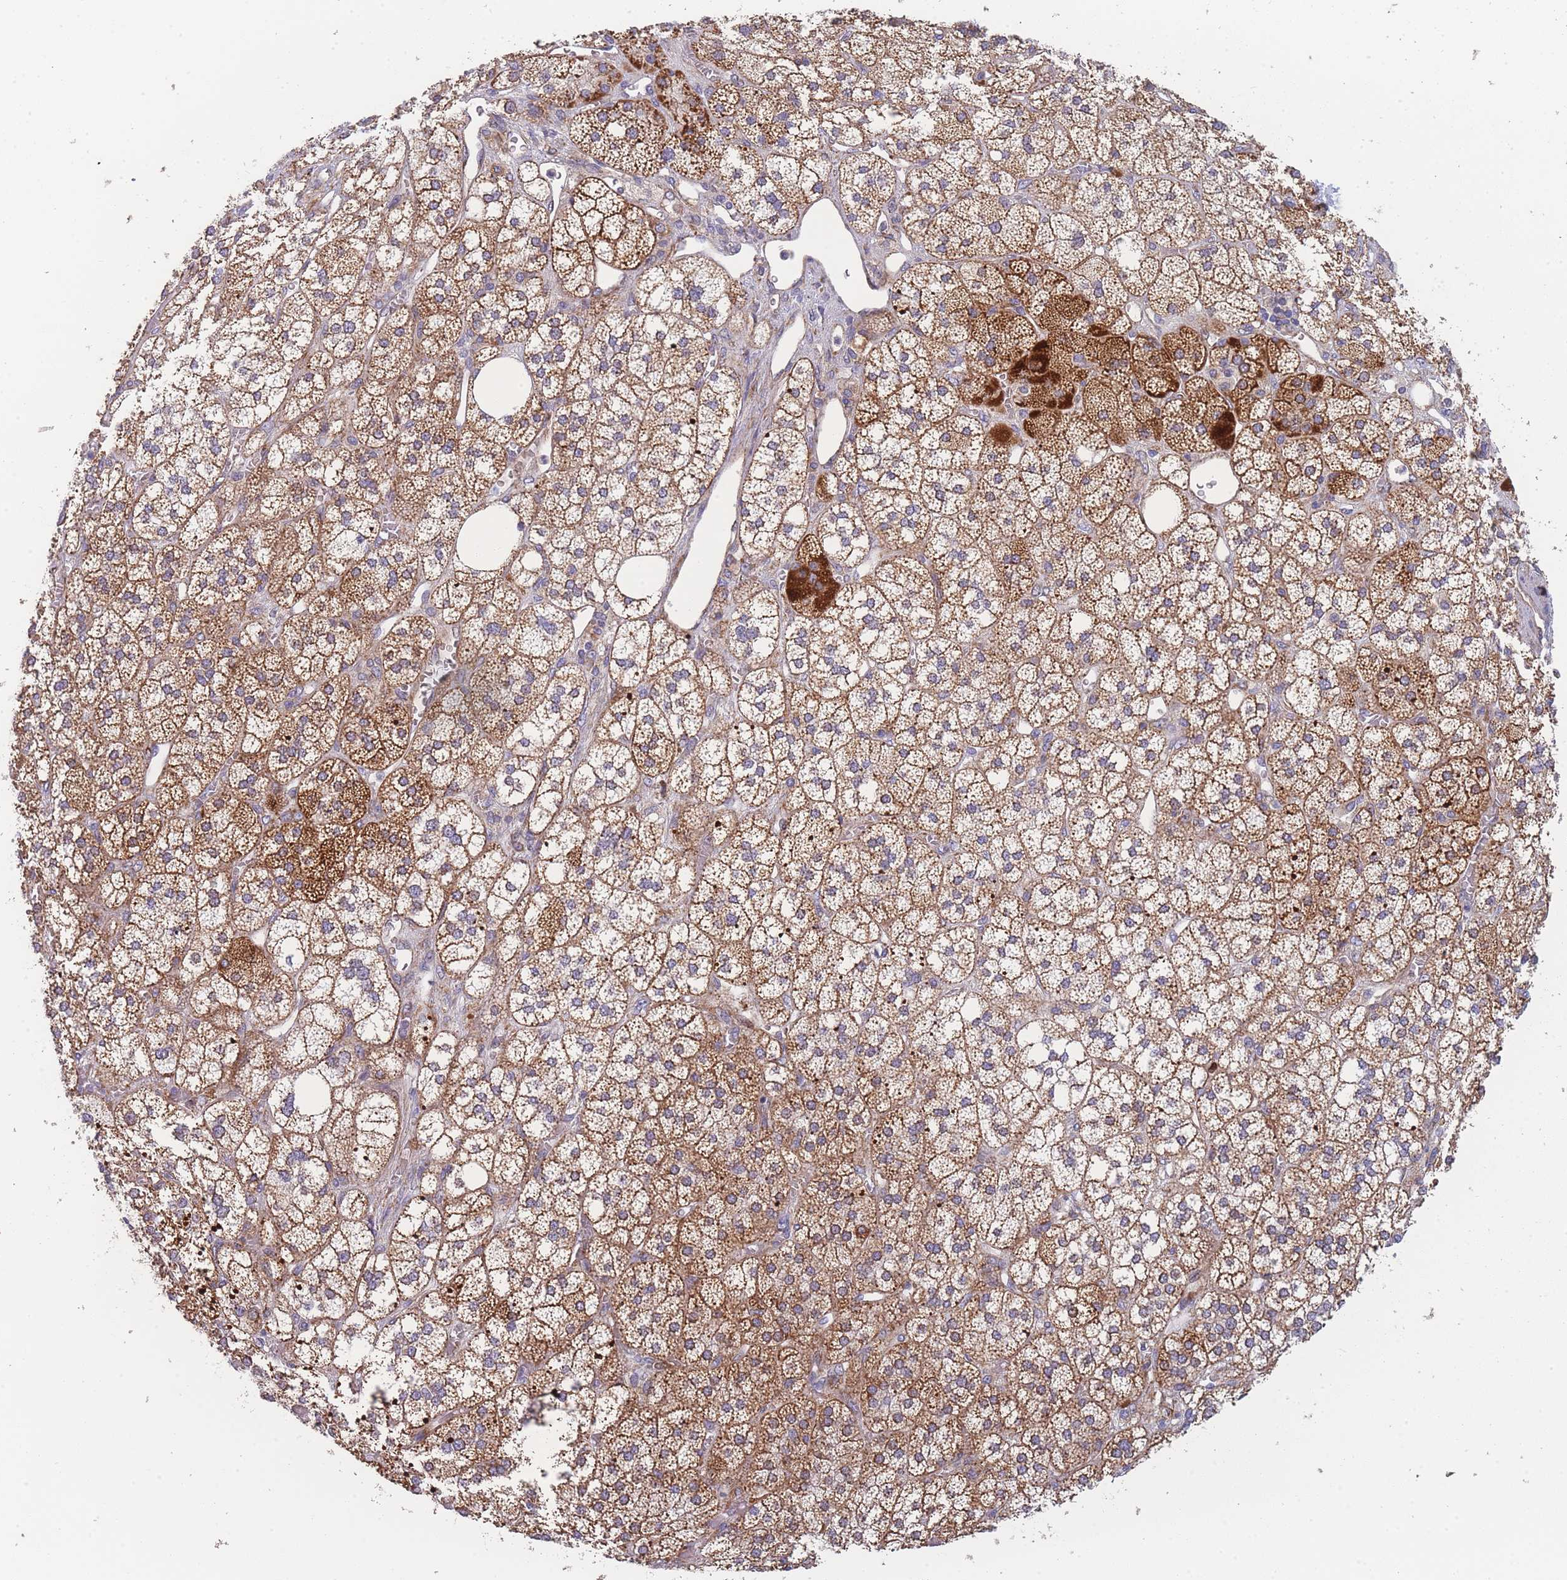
{"staining": {"intensity": "moderate", "quantity": ">75%", "location": "cytoplasmic/membranous"}, "tissue": "adrenal gland", "cell_type": "Glandular cells", "image_type": "normal", "snomed": [{"axis": "morphology", "description": "Normal tissue, NOS"}, {"axis": "topography", "description": "Adrenal gland"}], "caption": "Immunohistochemical staining of benign adrenal gland exhibits medium levels of moderate cytoplasmic/membranous staining in approximately >75% of glandular cells.", "gene": "MTRES1", "patient": {"sex": "male", "age": 61}}